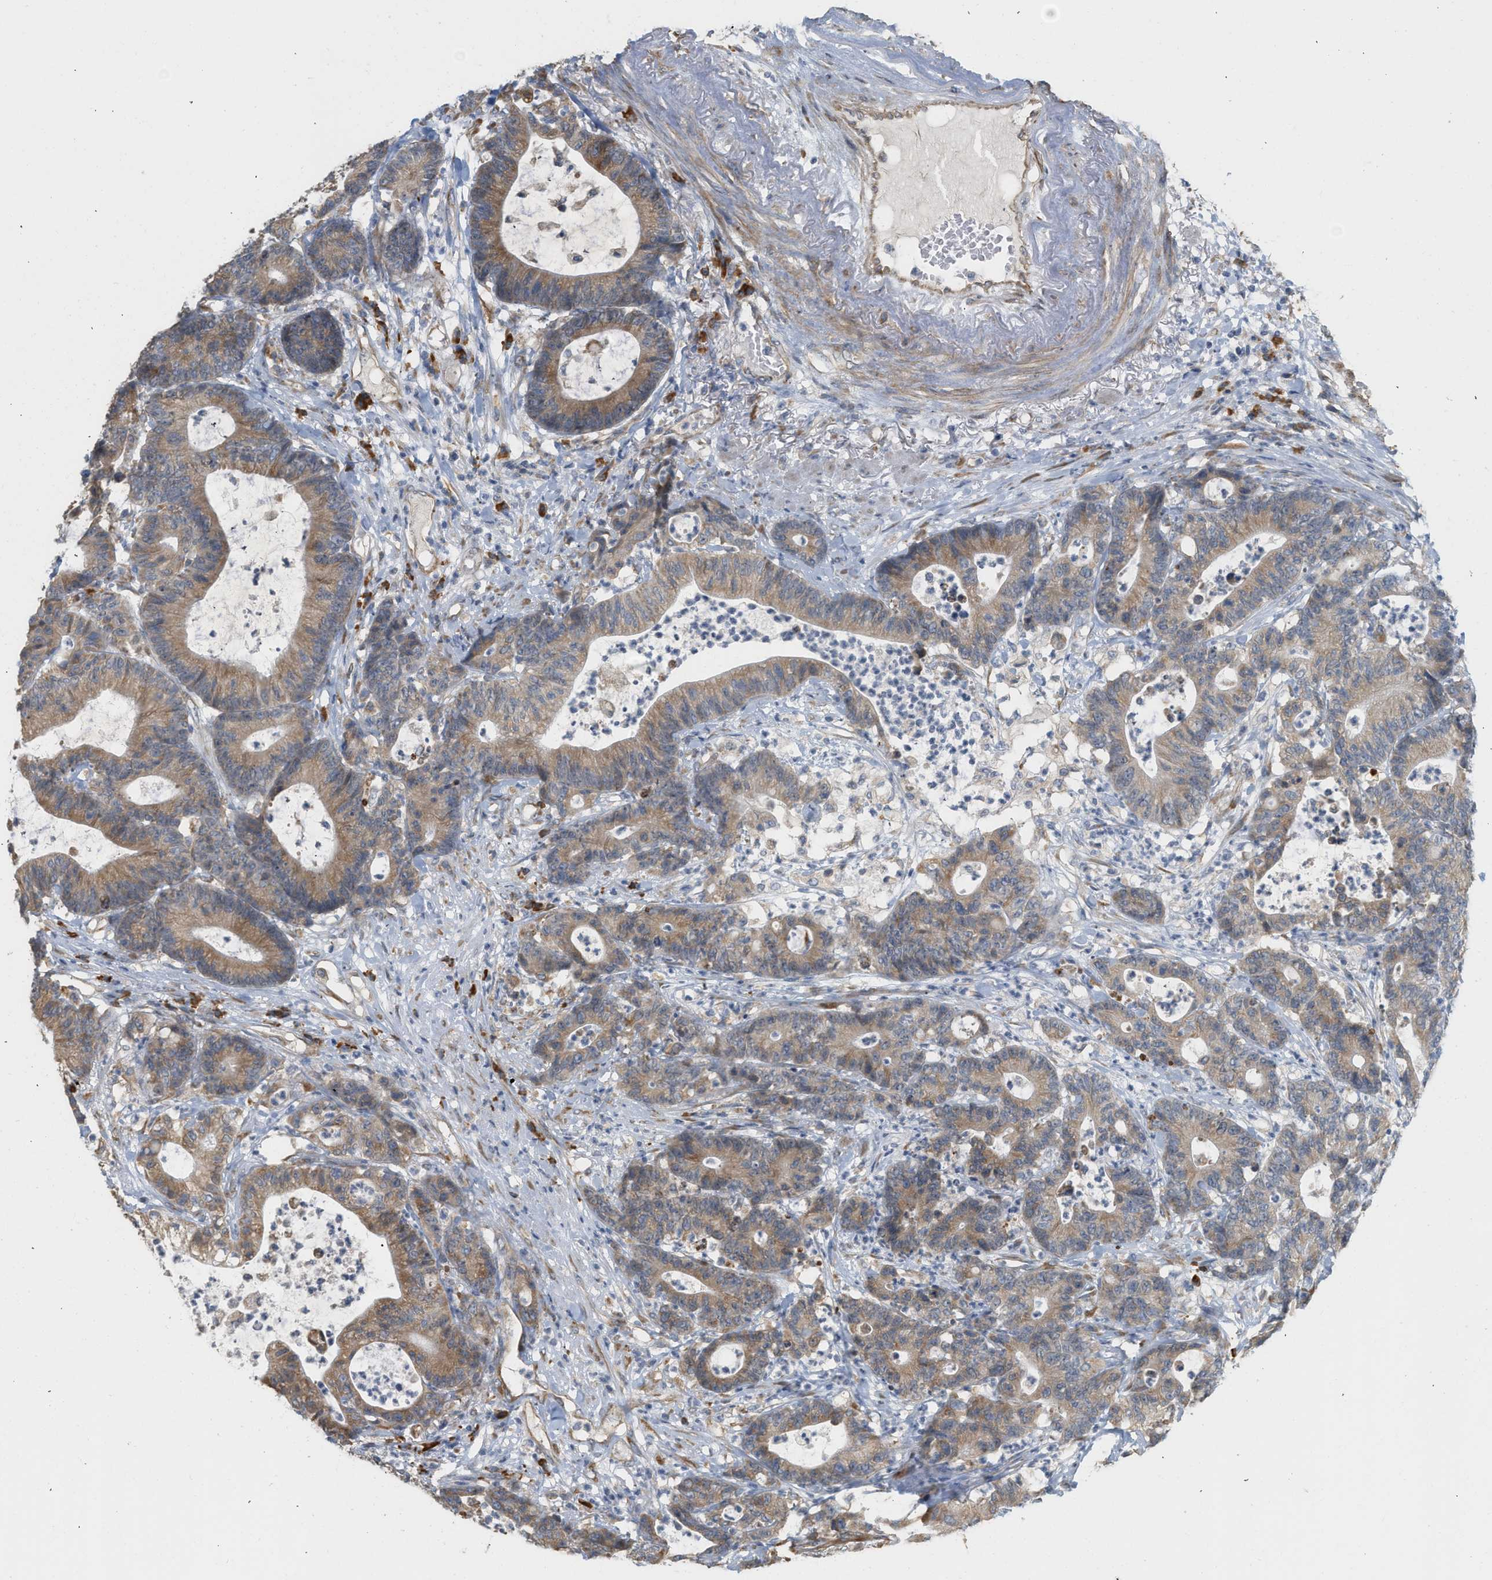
{"staining": {"intensity": "moderate", "quantity": ">75%", "location": "cytoplasmic/membranous"}, "tissue": "colorectal cancer", "cell_type": "Tumor cells", "image_type": "cancer", "snomed": [{"axis": "morphology", "description": "Adenocarcinoma, NOS"}, {"axis": "topography", "description": "Colon"}], "caption": "Protein staining displays moderate cytoplasmic/membranous expression in about >75% of tumor cells in adenocarcinoma (colorectal).", "gene": "SVOP", "patient": {"sex": "female", "age": 84}}